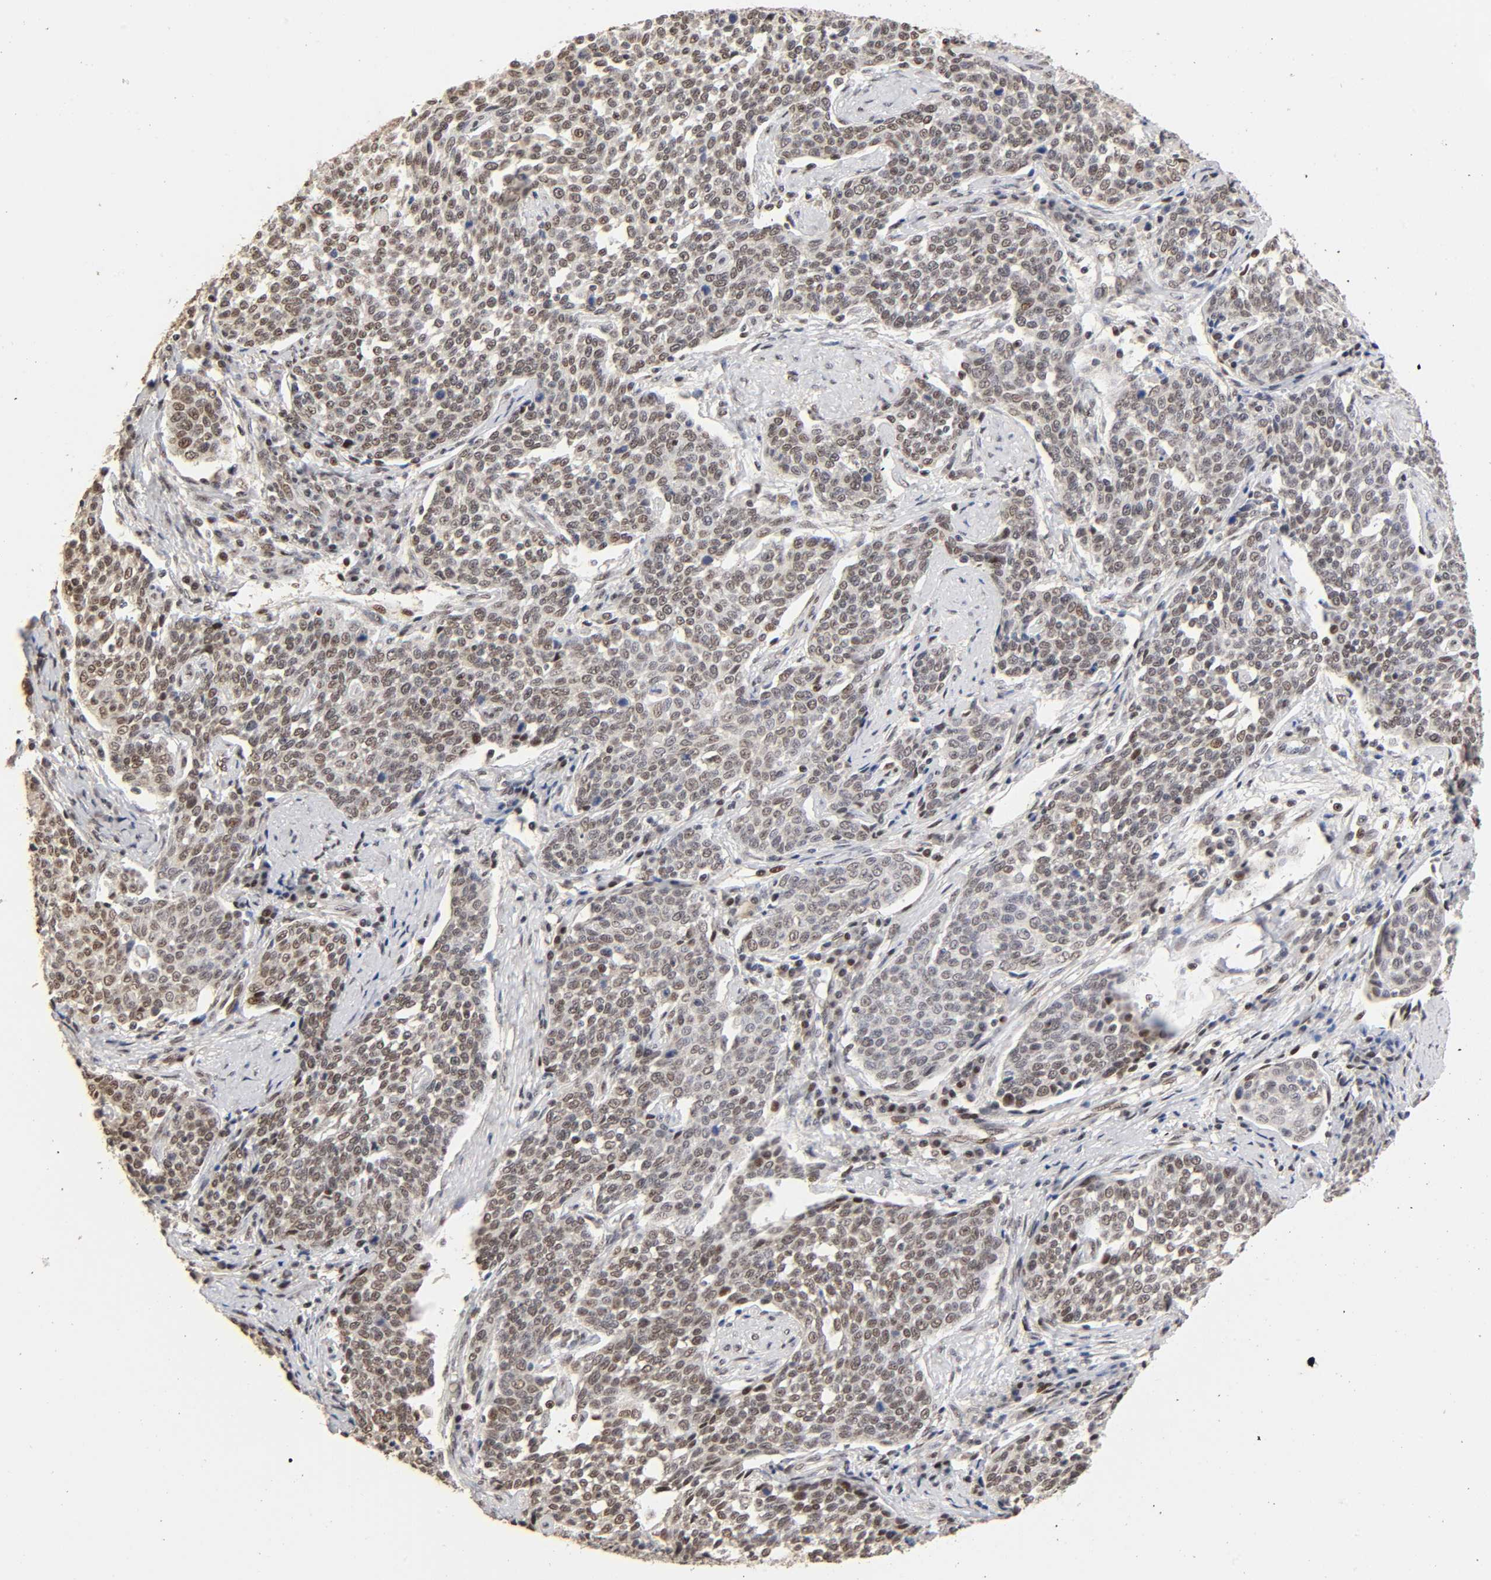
{"staining": {"intensity": "moderate", "quantity": ">75%", "location": "nuclear"}, "tissue": "cervical cancer", "cell_type": "Tumor cells", "image_type": "cancer", "snomed": [{"axis": "morphology", "description": "Squamous cell carcinoma, NOS"}, {"axis": "topography", "description": "Cervix"}], "caption": "IHC photomicrograph of squamous cell carcinoma (cervical) stained for a protein (brown), which exhibits medium levels of moderate nuclear expression in approximately >75% of tumor cells.", "gene": "TP53RK", "patient": {"sex": "female", "age": 34}}